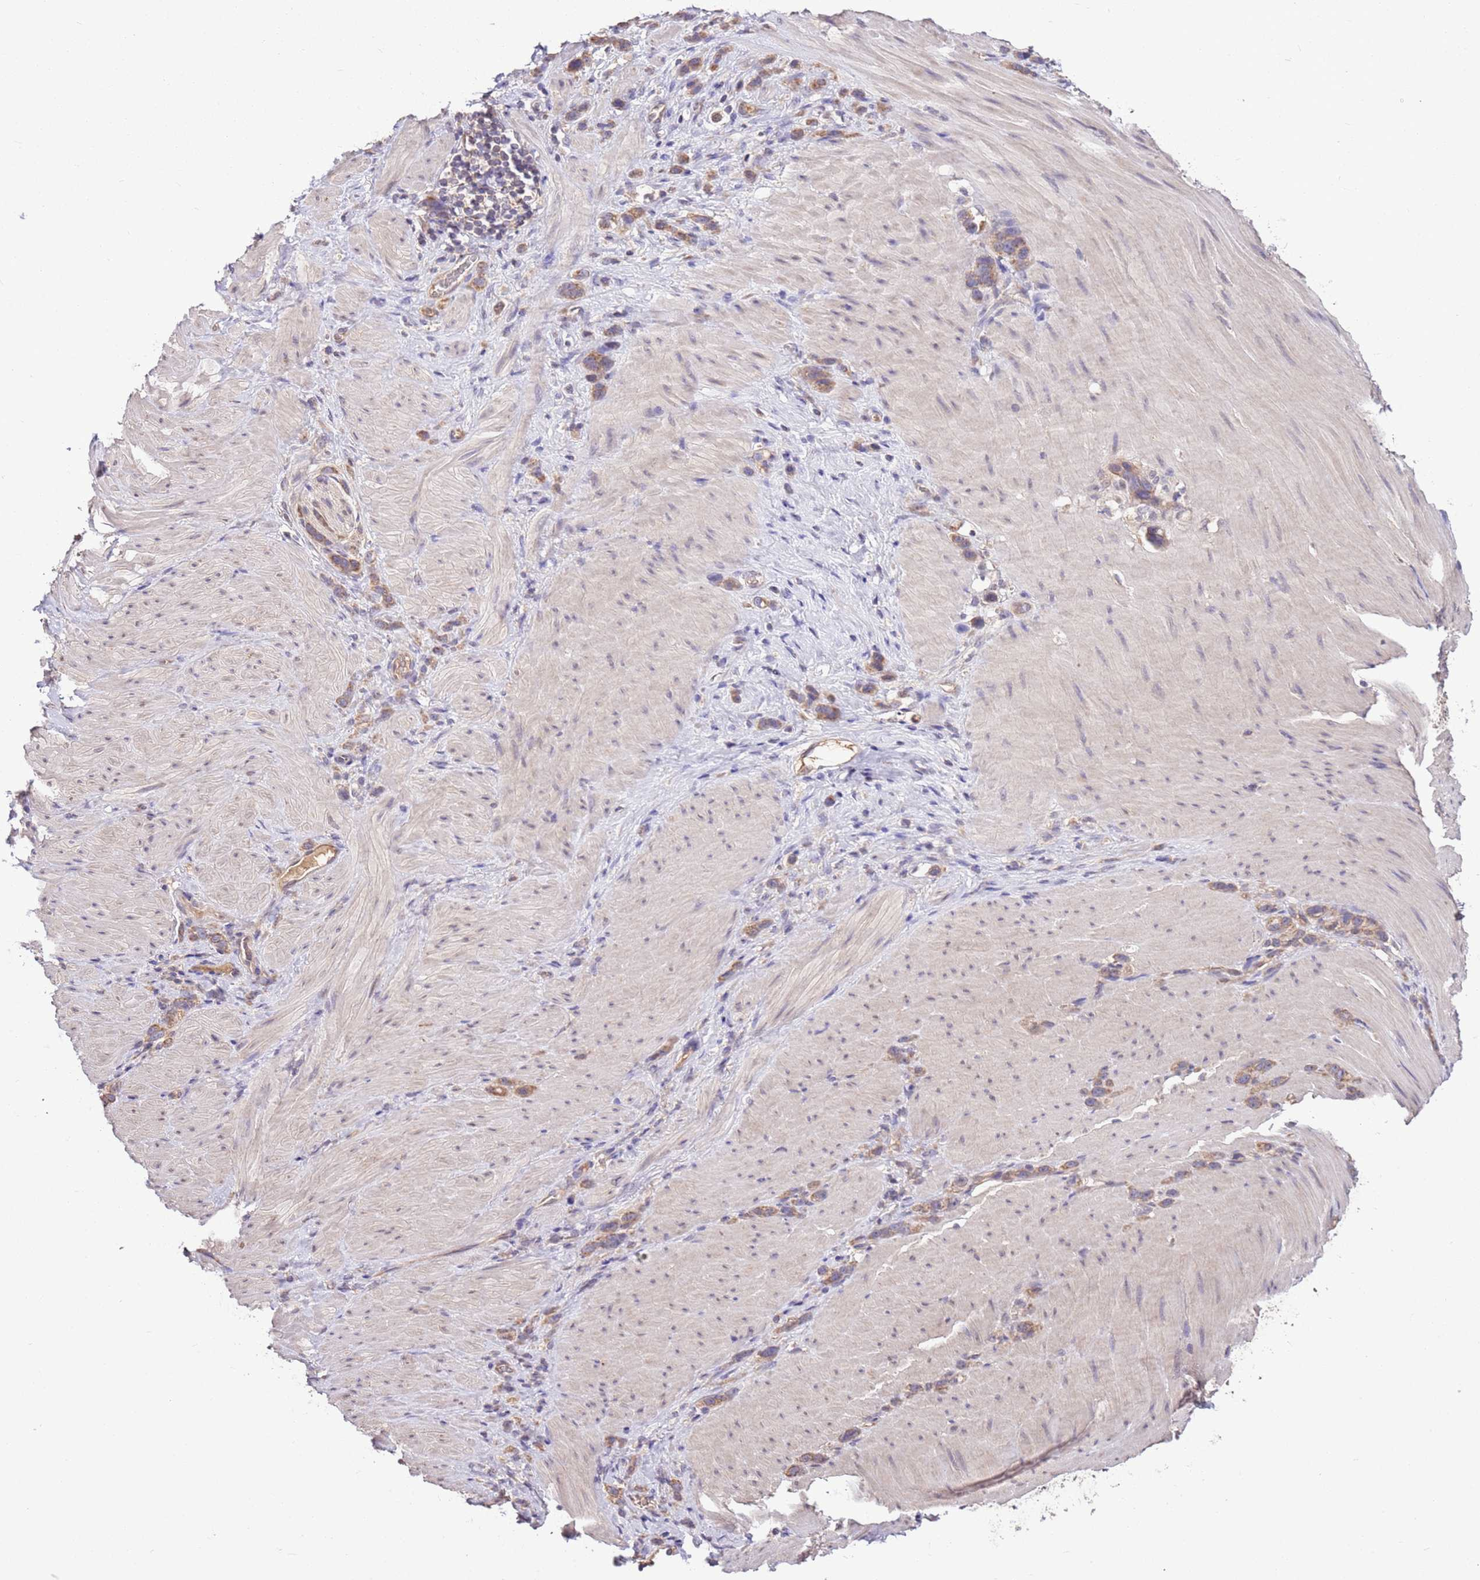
{"staining": {"intensity": "weak", "quantity": ">75%", "location": "cytoplasmic/membranous"}, "tissue": "stomach cancer", "cell_type": "Tumor cells", "image_type": "cancer", "snomed": [{"axis": "morphology", "description": "Adenocarcinoma, NOS"}, {"axis": "topography", "description": "Stomach"}], "caption": "Stomach adenocarcinoma was stained to show a protein in brown. There is low levels of weak cytoplasmic/membranous positivity in approximately >75% of tumor cells. (Stains: DAB in brown, nuclei in blue, Microscopy: brightfield microscopy at high magnification).", "gene": "BBS5", "patient": {"sex": "female", "age": 65}}